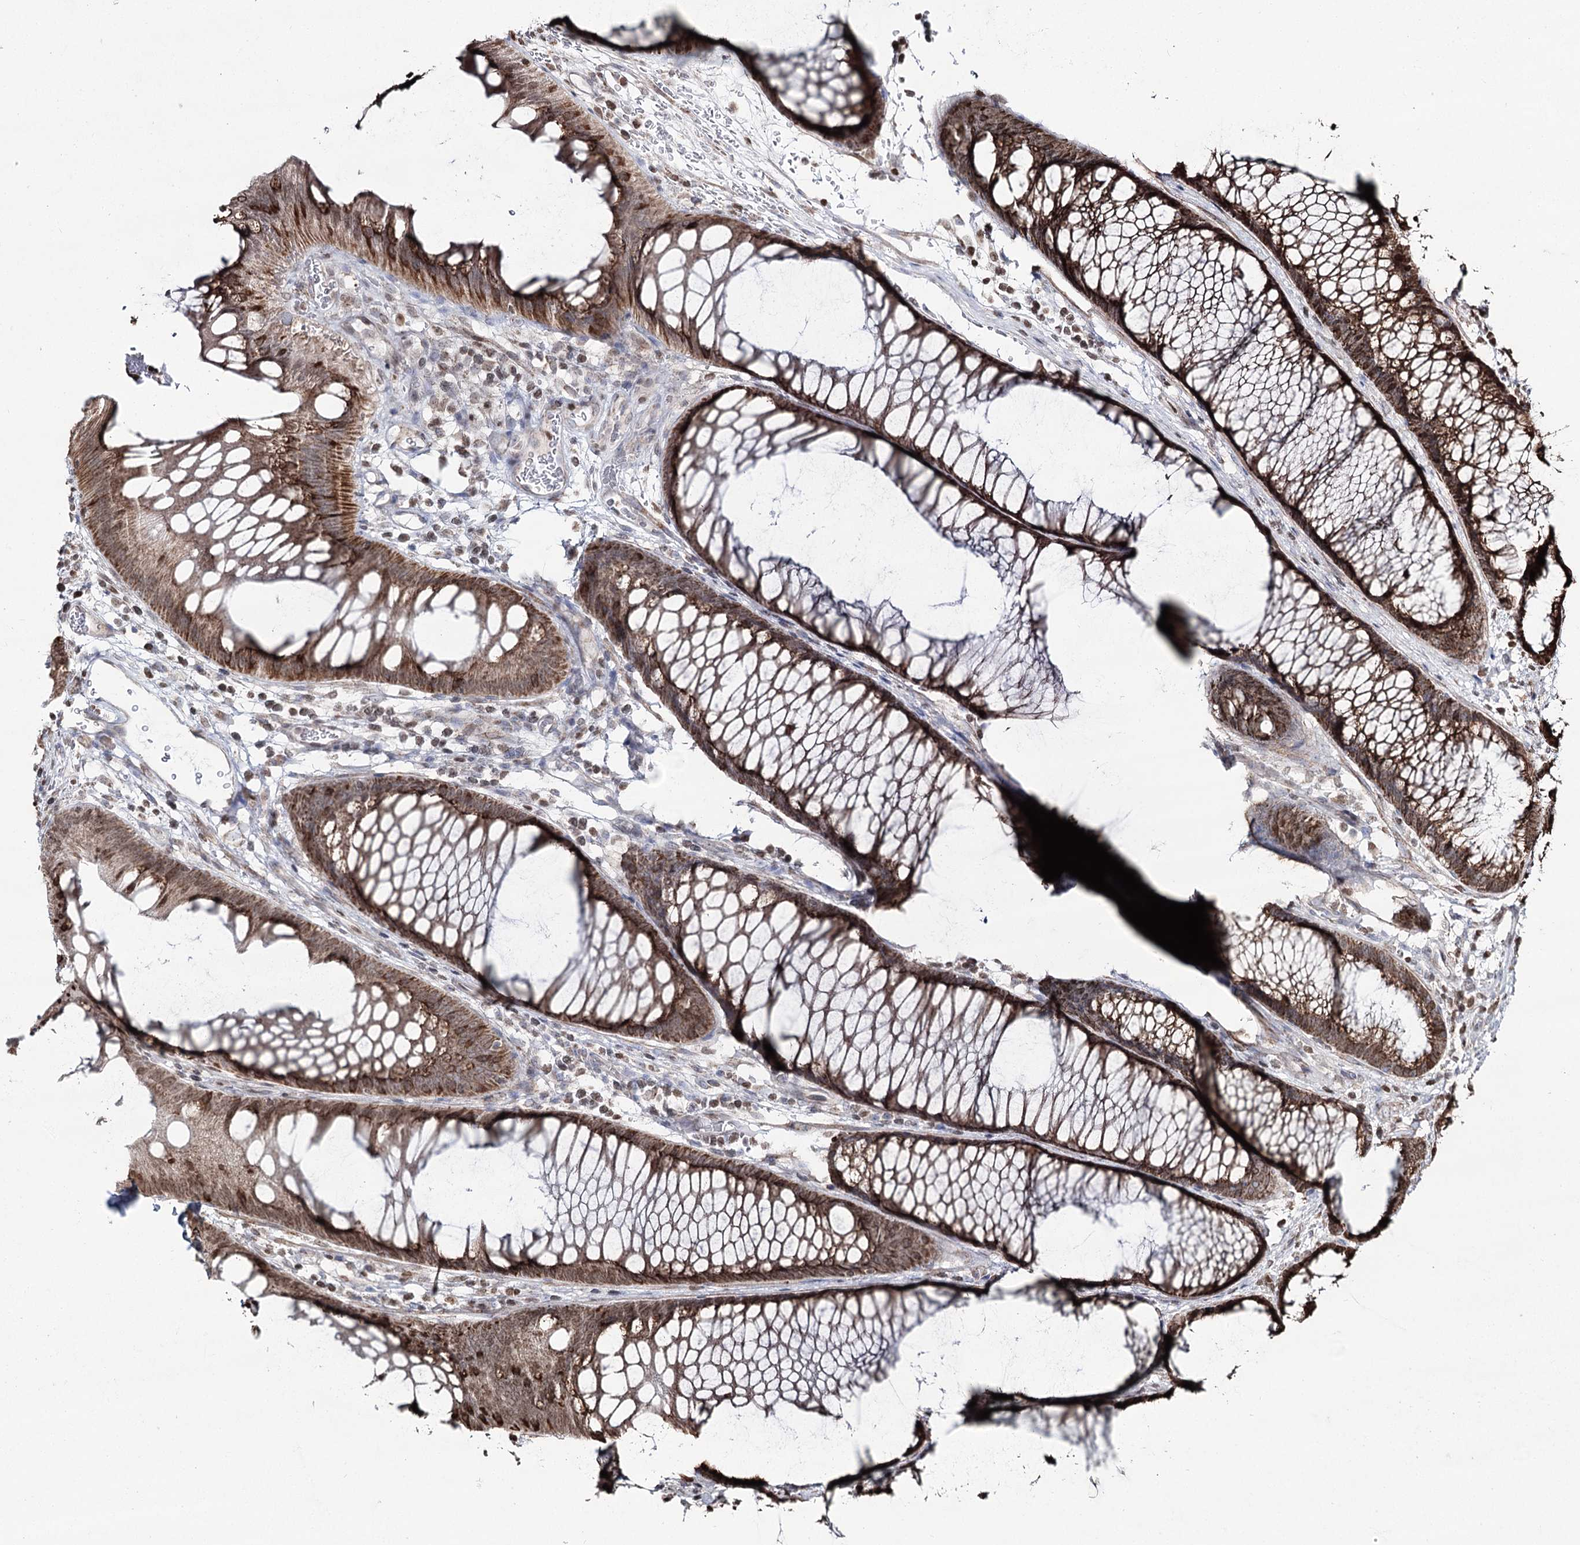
{"staining": {"intensity": "negative", "quantity": "none", "location": "none"}, "tissue": "colon", "cell_type": "Endothelial cells", "image_type": "normal", "snomed": [{"axis": "morphology", "description": "Normal tissue, NOS"}, {"axis": "topography", "description": "Colon"}], "caption": "This is an IHC histopathology image of unremarkable colon. There is no positivity in endothelial cells.", "gene": "PDHX", "patient": {"sex": "female", "age": 82}}